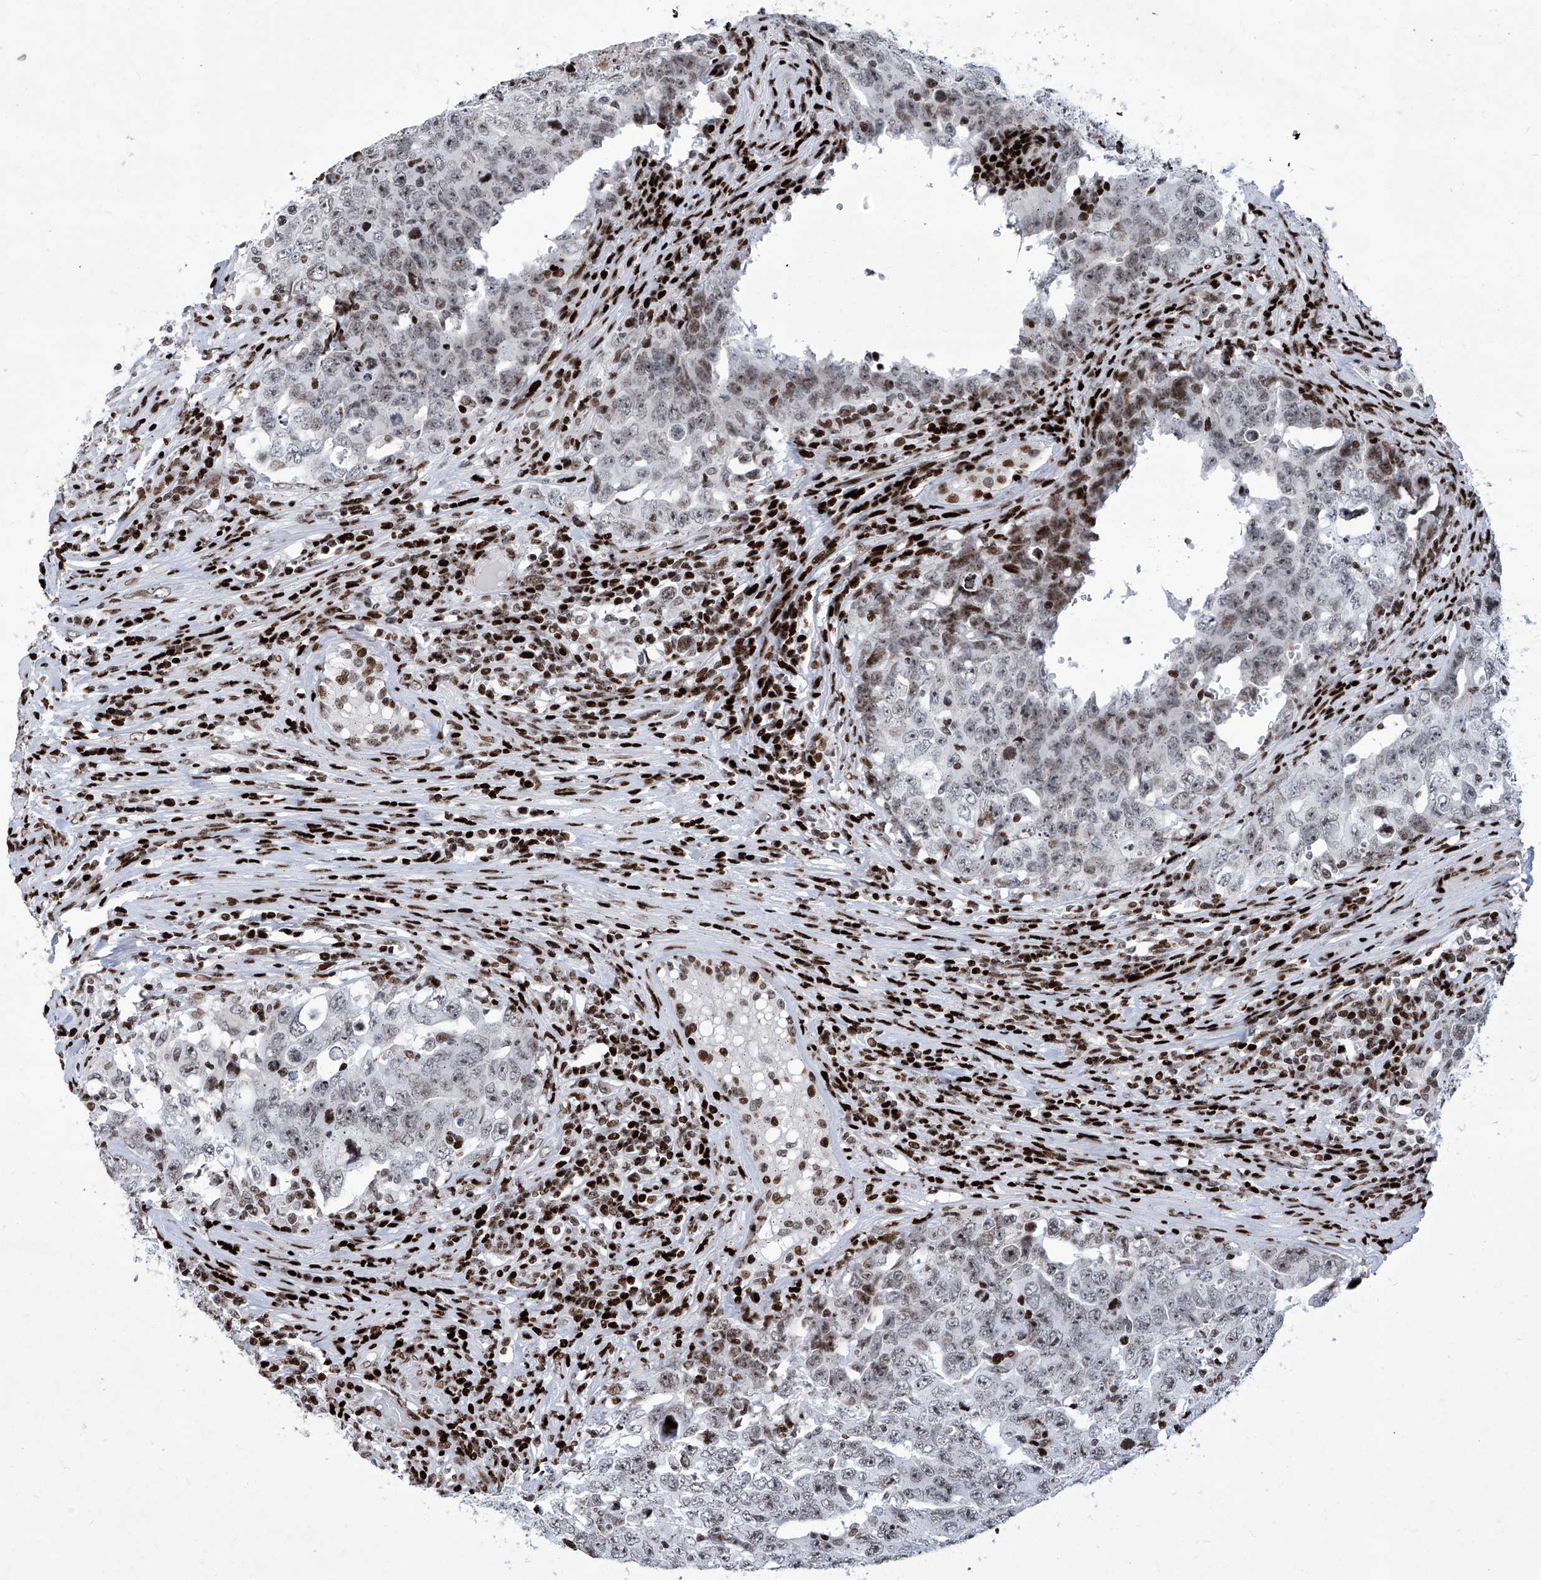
{"staining": {"intensity": "weak", "quantity": "<25%", "location": "nuclear"}, "tissue": "testis cancer", "cell_type": "Tumor cells", "image_type": "cancer", "snomed": [{"axis": "morphology", "description": "Carcinoma, Embryonal, NOS"}, {"axis": "topography", "description": "Testis"}], "caption": "DAB immunohistochemical staining of embryonal carcinoma (testis) exhibits no significant positivity in tumor cells.", "gene": "HEY2", "patient": {"sex": "male", "age": 26}}